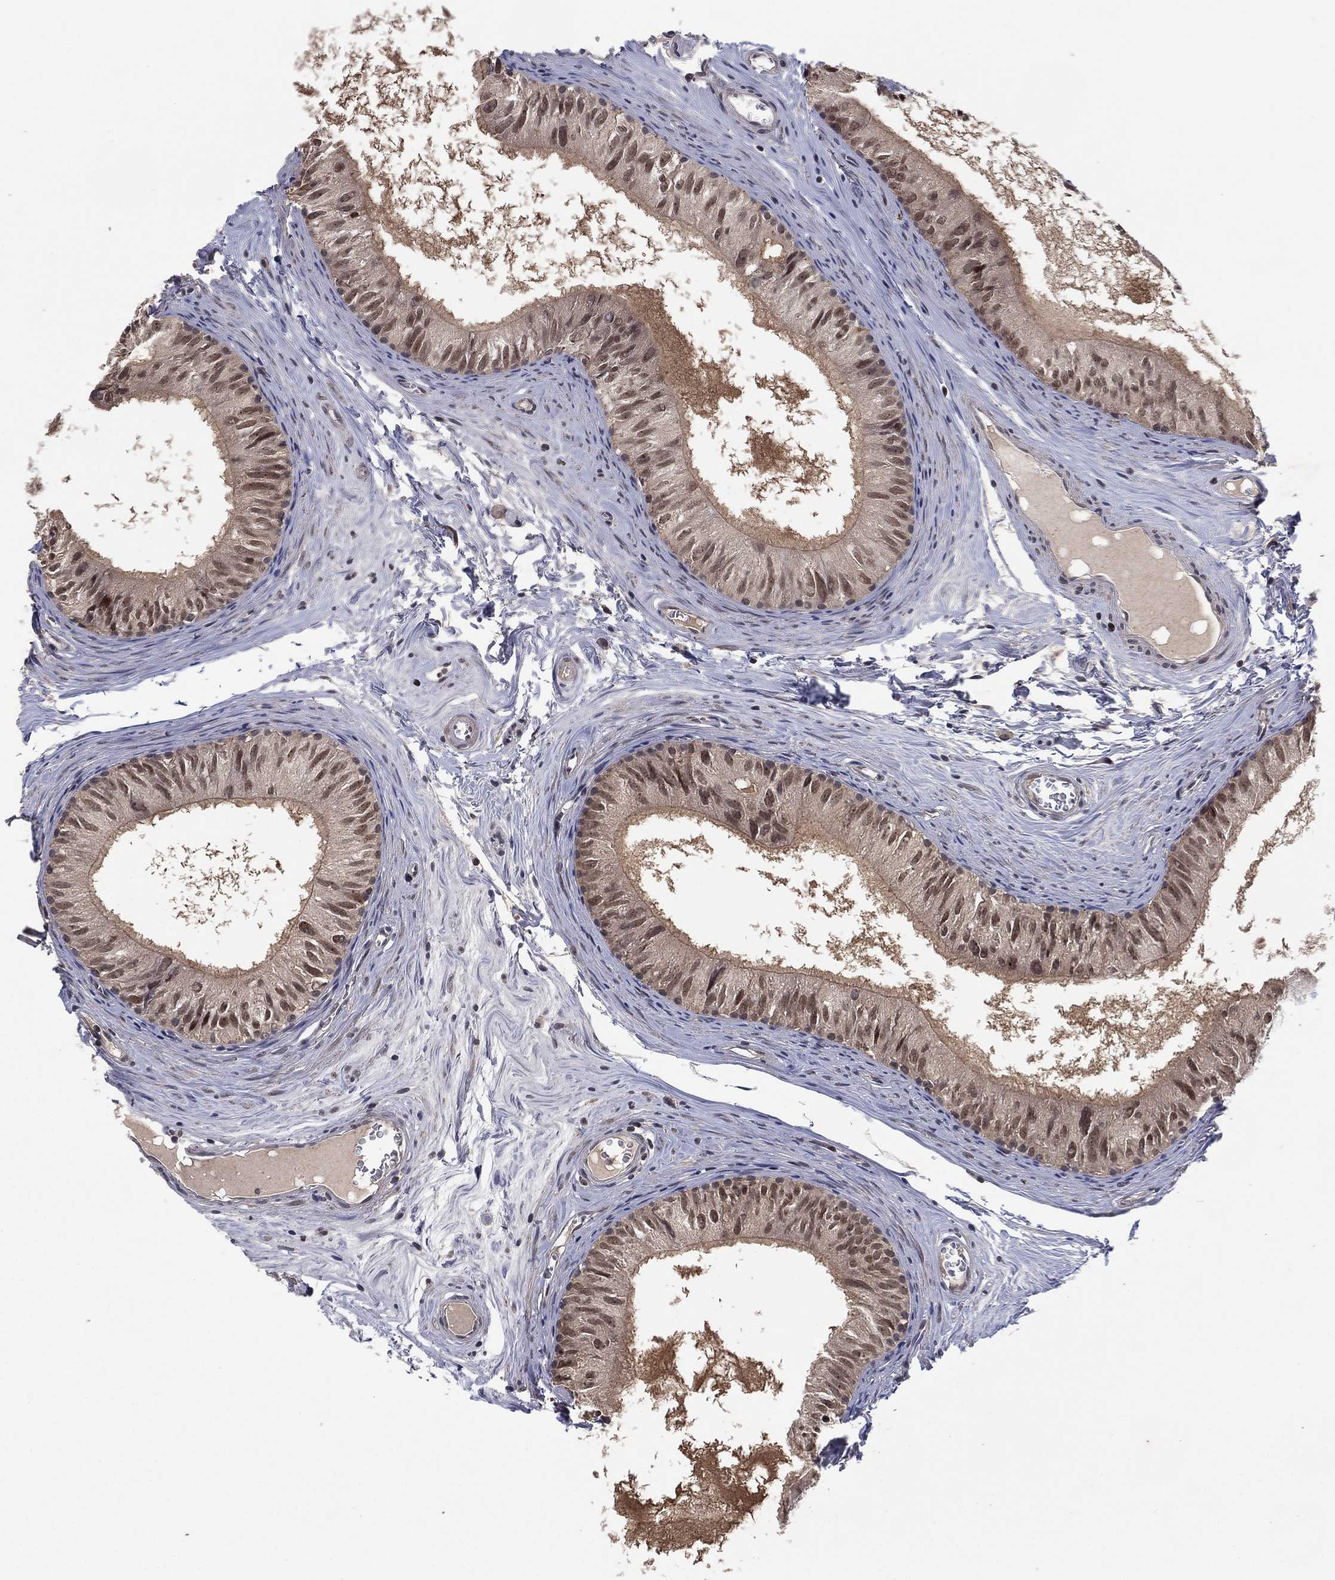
{"staining": {"intensity": "weak", "quantity": "<25%", "location": "cytoplasmic/membranous"}, "tissue": "epididymis", "cell_type": "Glandular cells", "image_type": "normal", "snomed": [{"axis": "morphology", "description": "Normal tissue, NOS"}, {"axis": "topography", "description": "Epididymis"}], "caption": "IHC image of unremarkable epididymis: human epididymis stained with DAB shows no significant protein positivity in glandular cells.", "gene": "NELFCD", "patient": {"sex": "male", "age": 52}}